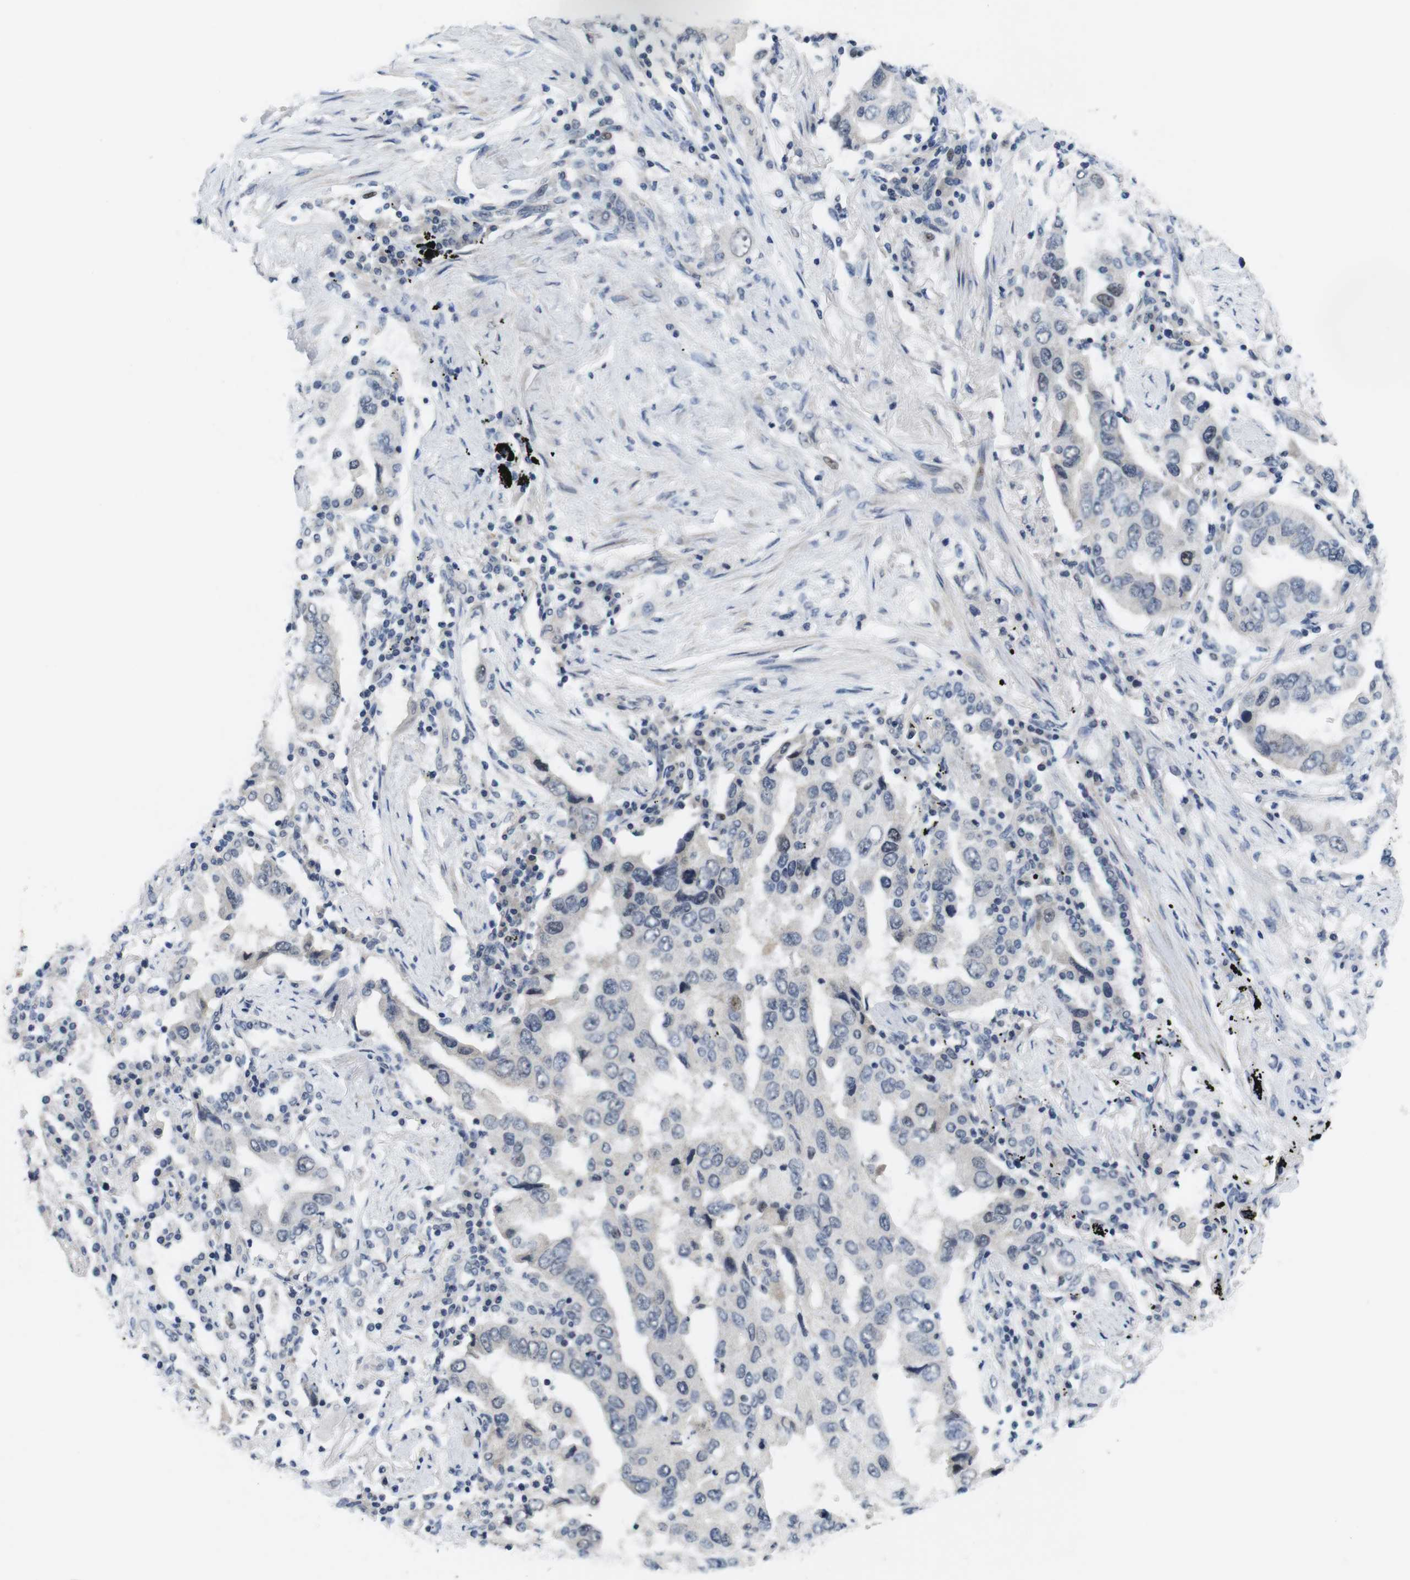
{"staining": {"intensity": "weak", "quantity": "<25%", "location": "nuclear"}, "tissue": "lung cancer", "cell_type": "Tumor cells", "image_type": "cancer", "snomed": [{"axis": "morphology", "description": "Adenocarcinoma, NOS"}, {"axis": "topography", "description": "Lung"}], "caption": "IHC of lung cancer demonstrates no expression in tumor cells. The staining is performed using DAB brown chromogen with nuclei counter-stained in using hematoxylin.", "gene": "SKP2", "patient": {"sex": "female", "age": 65}}